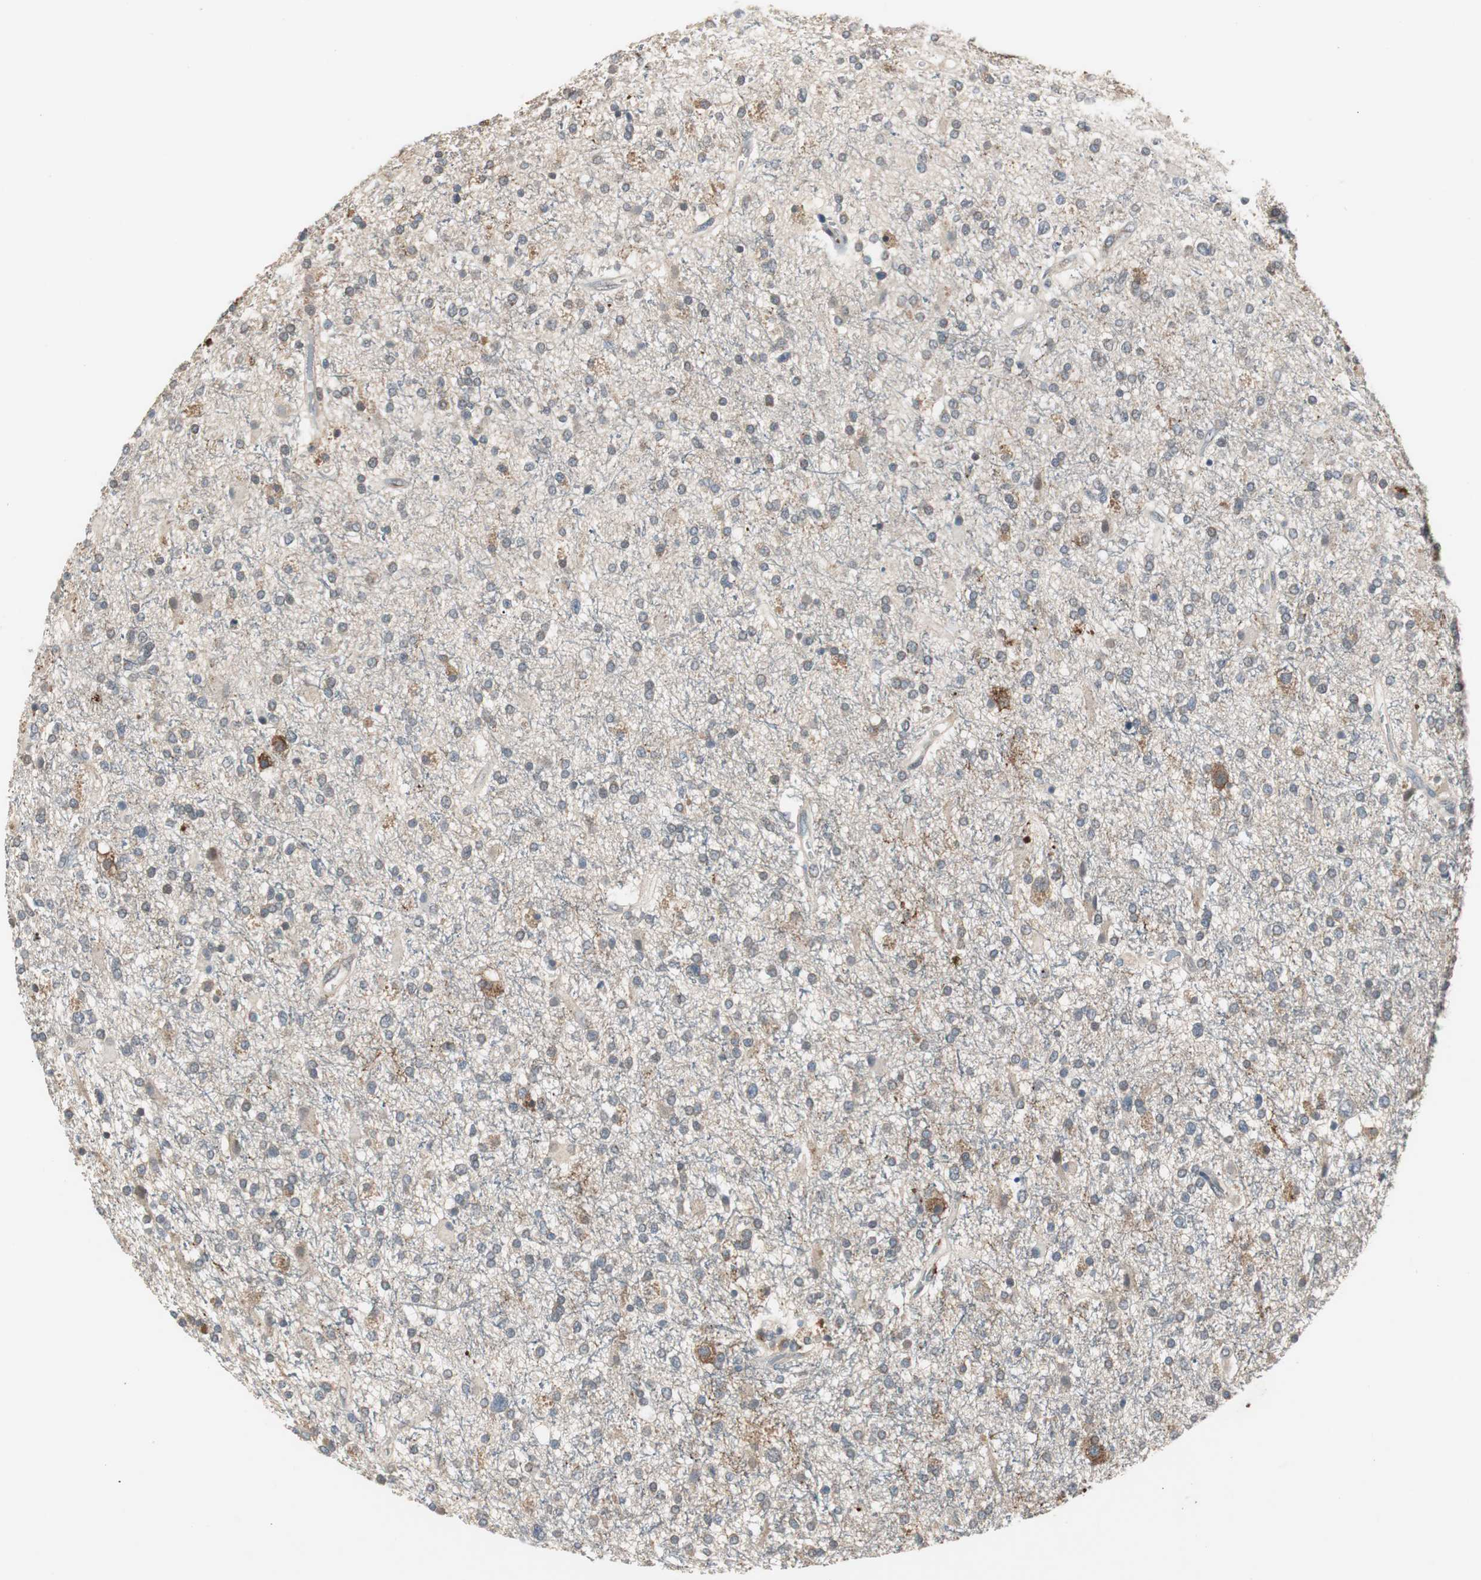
{"staining": {"intensity": "moderate", "quantity": "<25%", "location": "cytoplasmic/membranous"}, "tissue": "glioma", "cell_type": "Tumor cells", "image_type": "cancer", "snomed": [{"axis": "morphology", "description": "Glioma, malignant, High grade"}, {"axis": "topography", "description": "Brain"}], "caption": "Immunohistochemistry of human malignant glioma (high-grade) displays low levels of moderate cytoplasmic/membranous staining in about <25% of tumor cells.", "gene": "PTPRN2", "patient": {"sex": "male", "age": 33}}